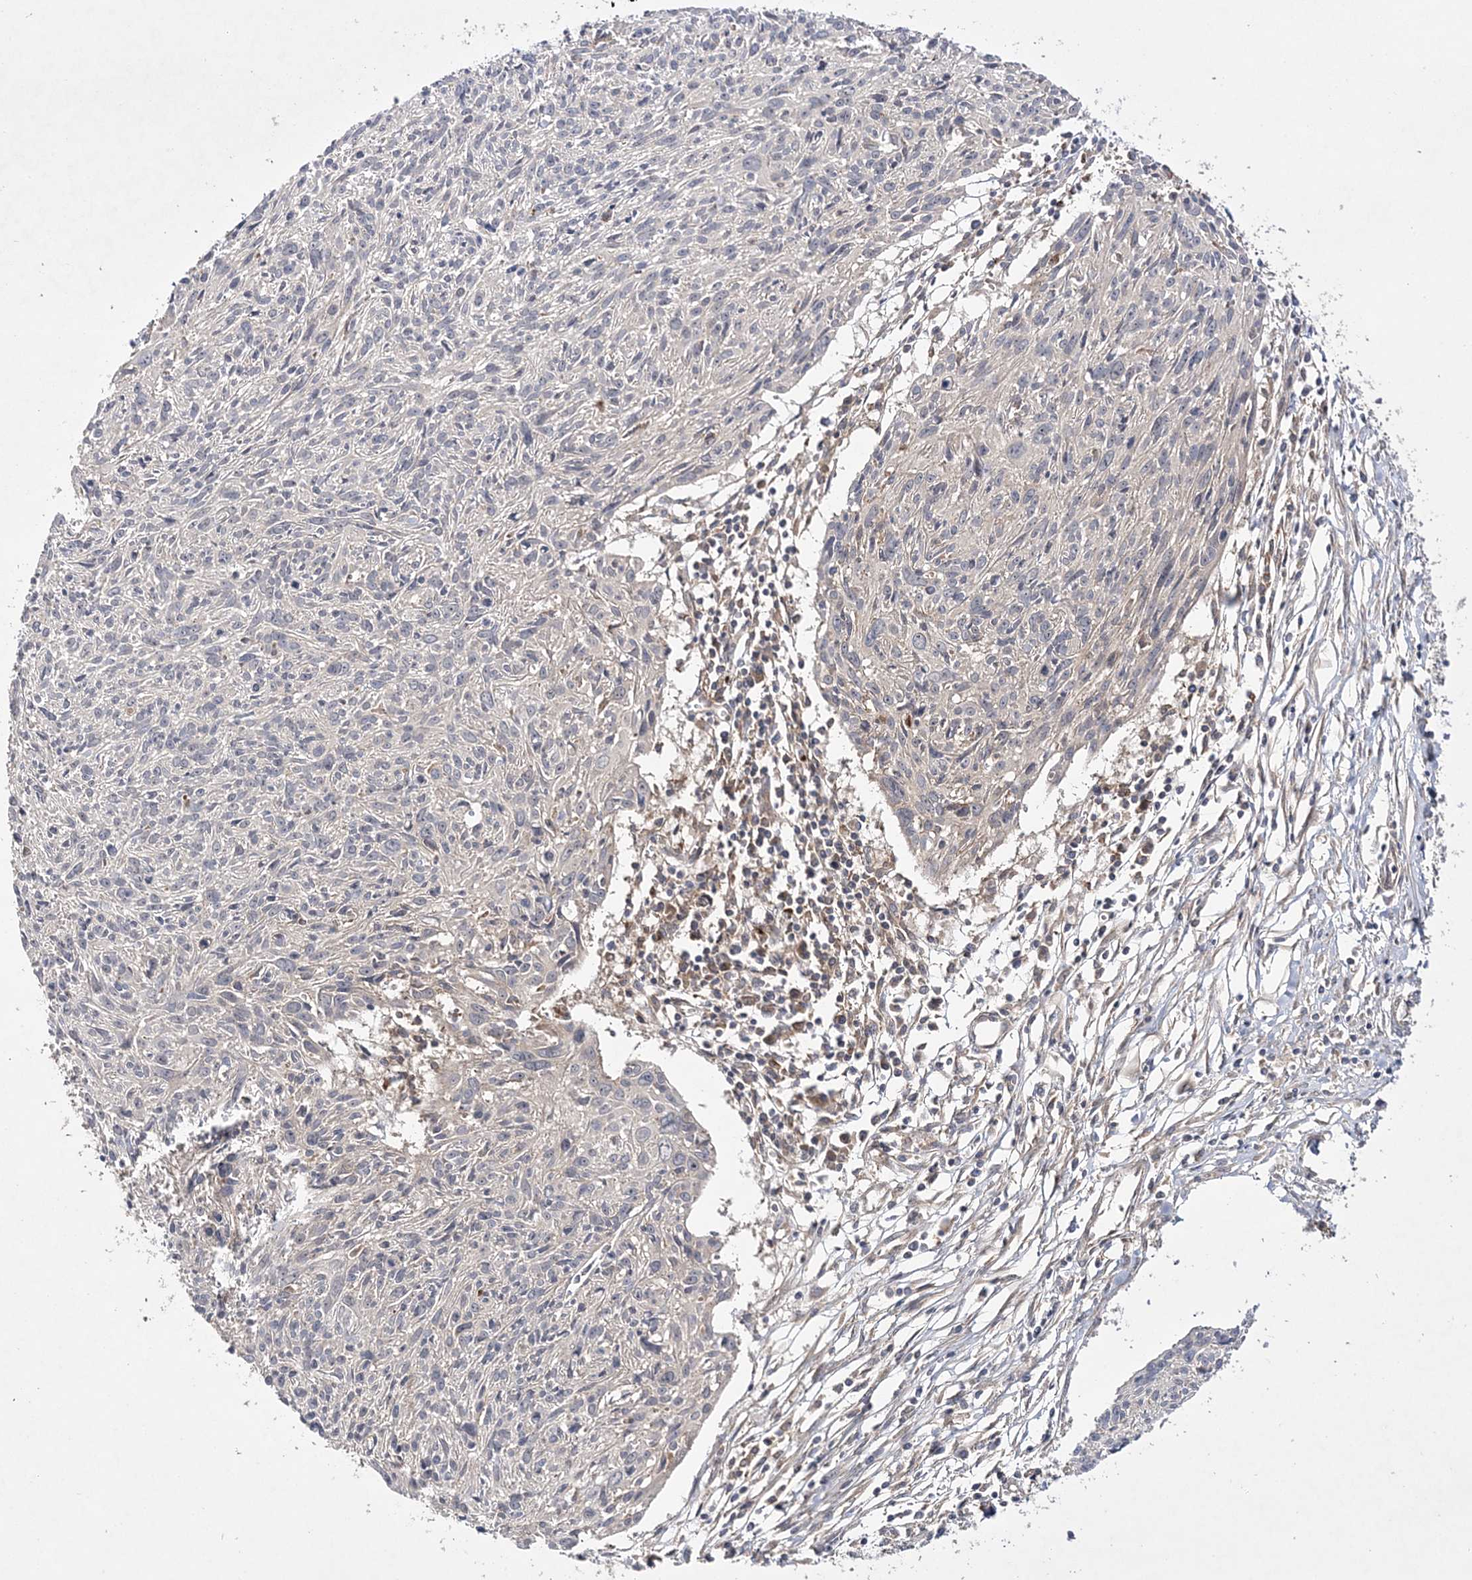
{"staining": {"intensity": "negative", "quantity": "none", "location": "none"}, "tissue": "cervical cancer", "cell_type": "Tumor cells", "image_type": "cancer", "snomed": [{"axis": "morphology", "description": "Squamous cell carcinoma, NOS"}, {"axis": "topography", "description": "Cervix"}], "caption": "Immunohistochemistry image of neoplastic tissue: human cervical squamous cell carcinoma stained with DAB (3,3'-diaminobenzidine) shows no significant protein positivity in tumor cells.", "gene": "TMEM9B", "patient": {"sex": "female", "age": 51}}